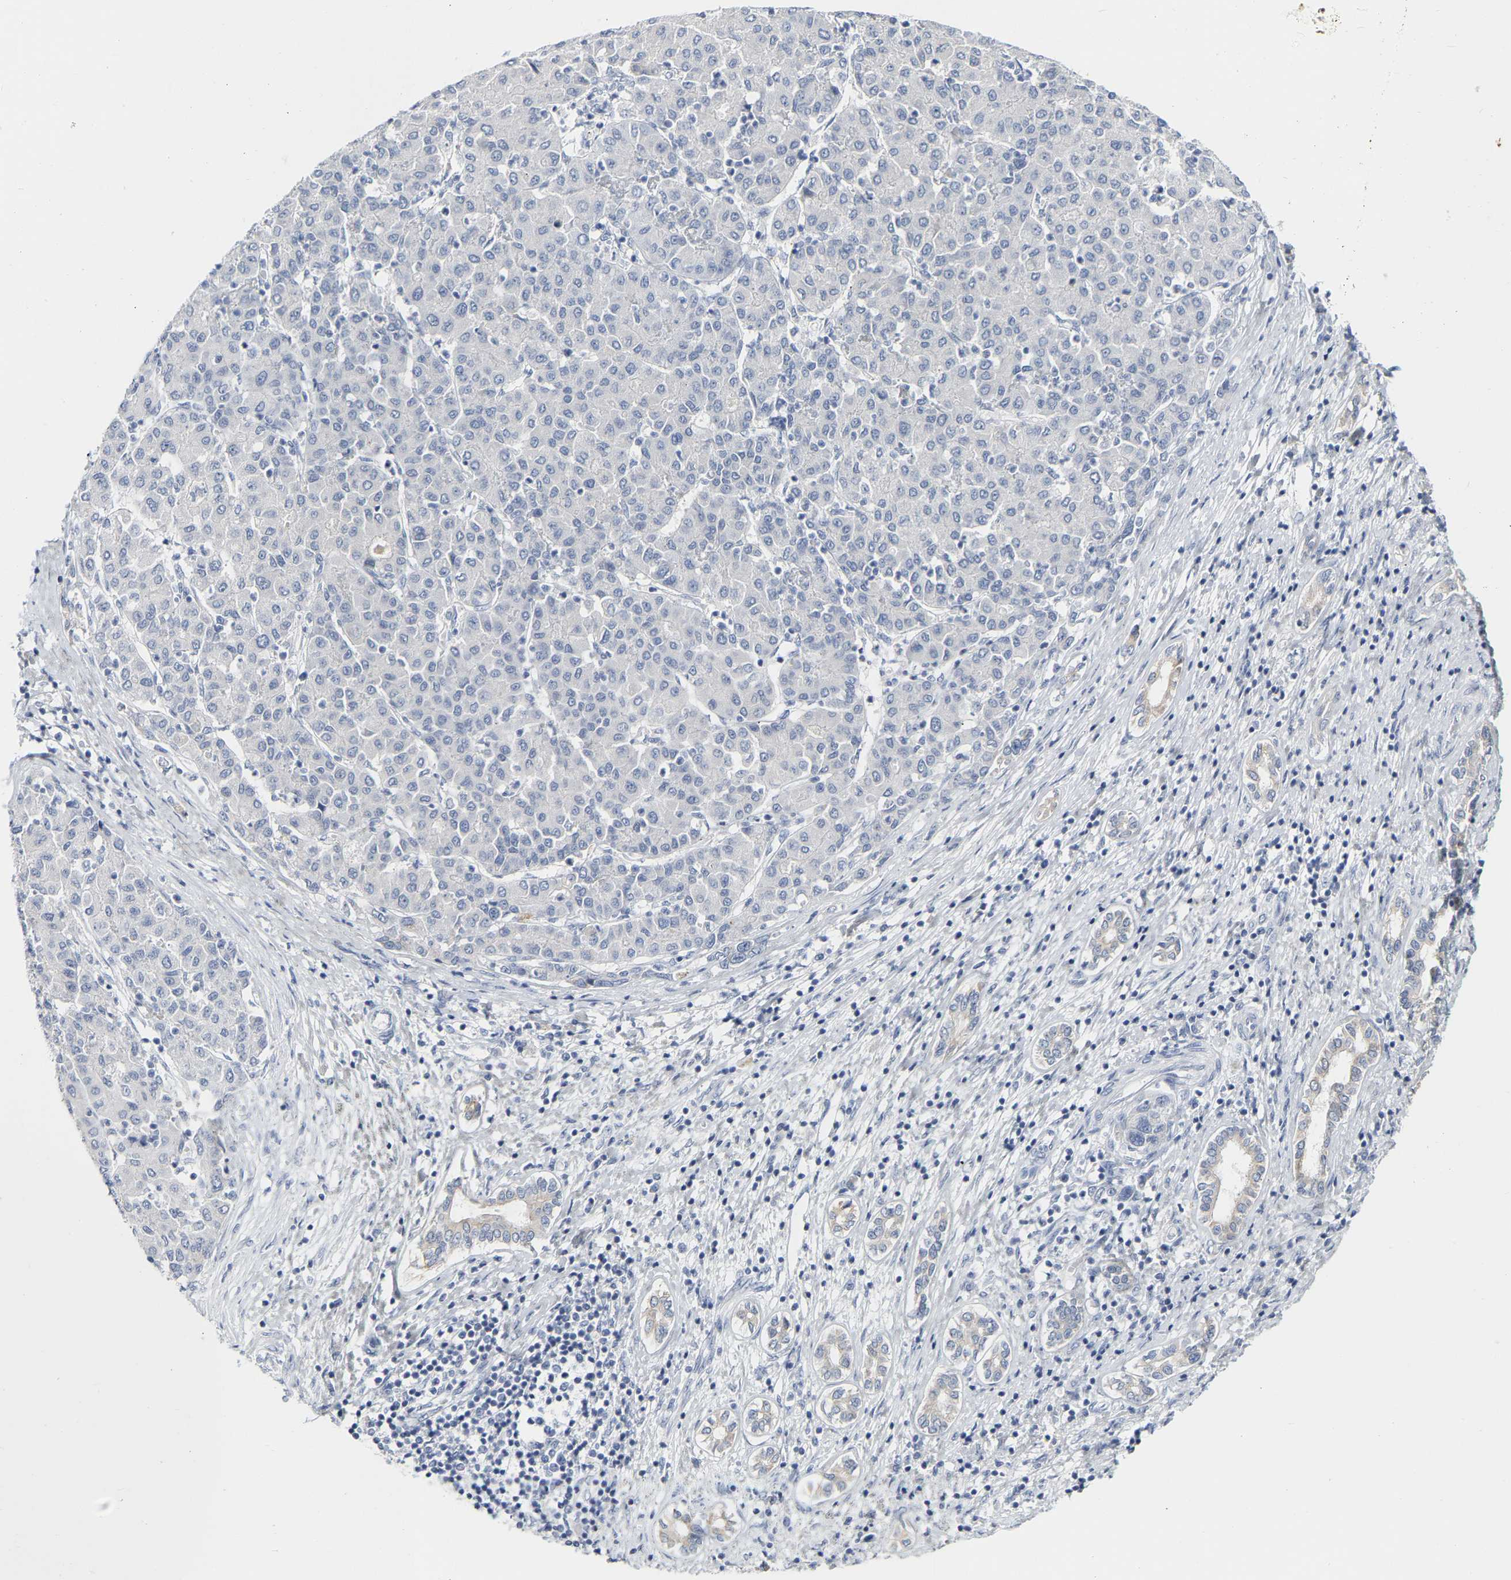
{"staining": {"intensity": "negative", "quantity": "none", "location": "none"}, "tissue": "liver cancer", "cell_type": "Tumor cells", "image_type": "cancer", "snomed": [{"axis": "morphology", "description": "Carcinoma, Hepatocellular, NOS"}, {"axis": "topography", "description": "Liver"}], "caption": "A high-resolution photomicrograph shows immunohistochemistry staining of liver hepatocellular carcinoma, which demonstrates no significant positivity in tumor cells.", "gene": "KRT76", "patient": {"sex": "male", "age": 65}}